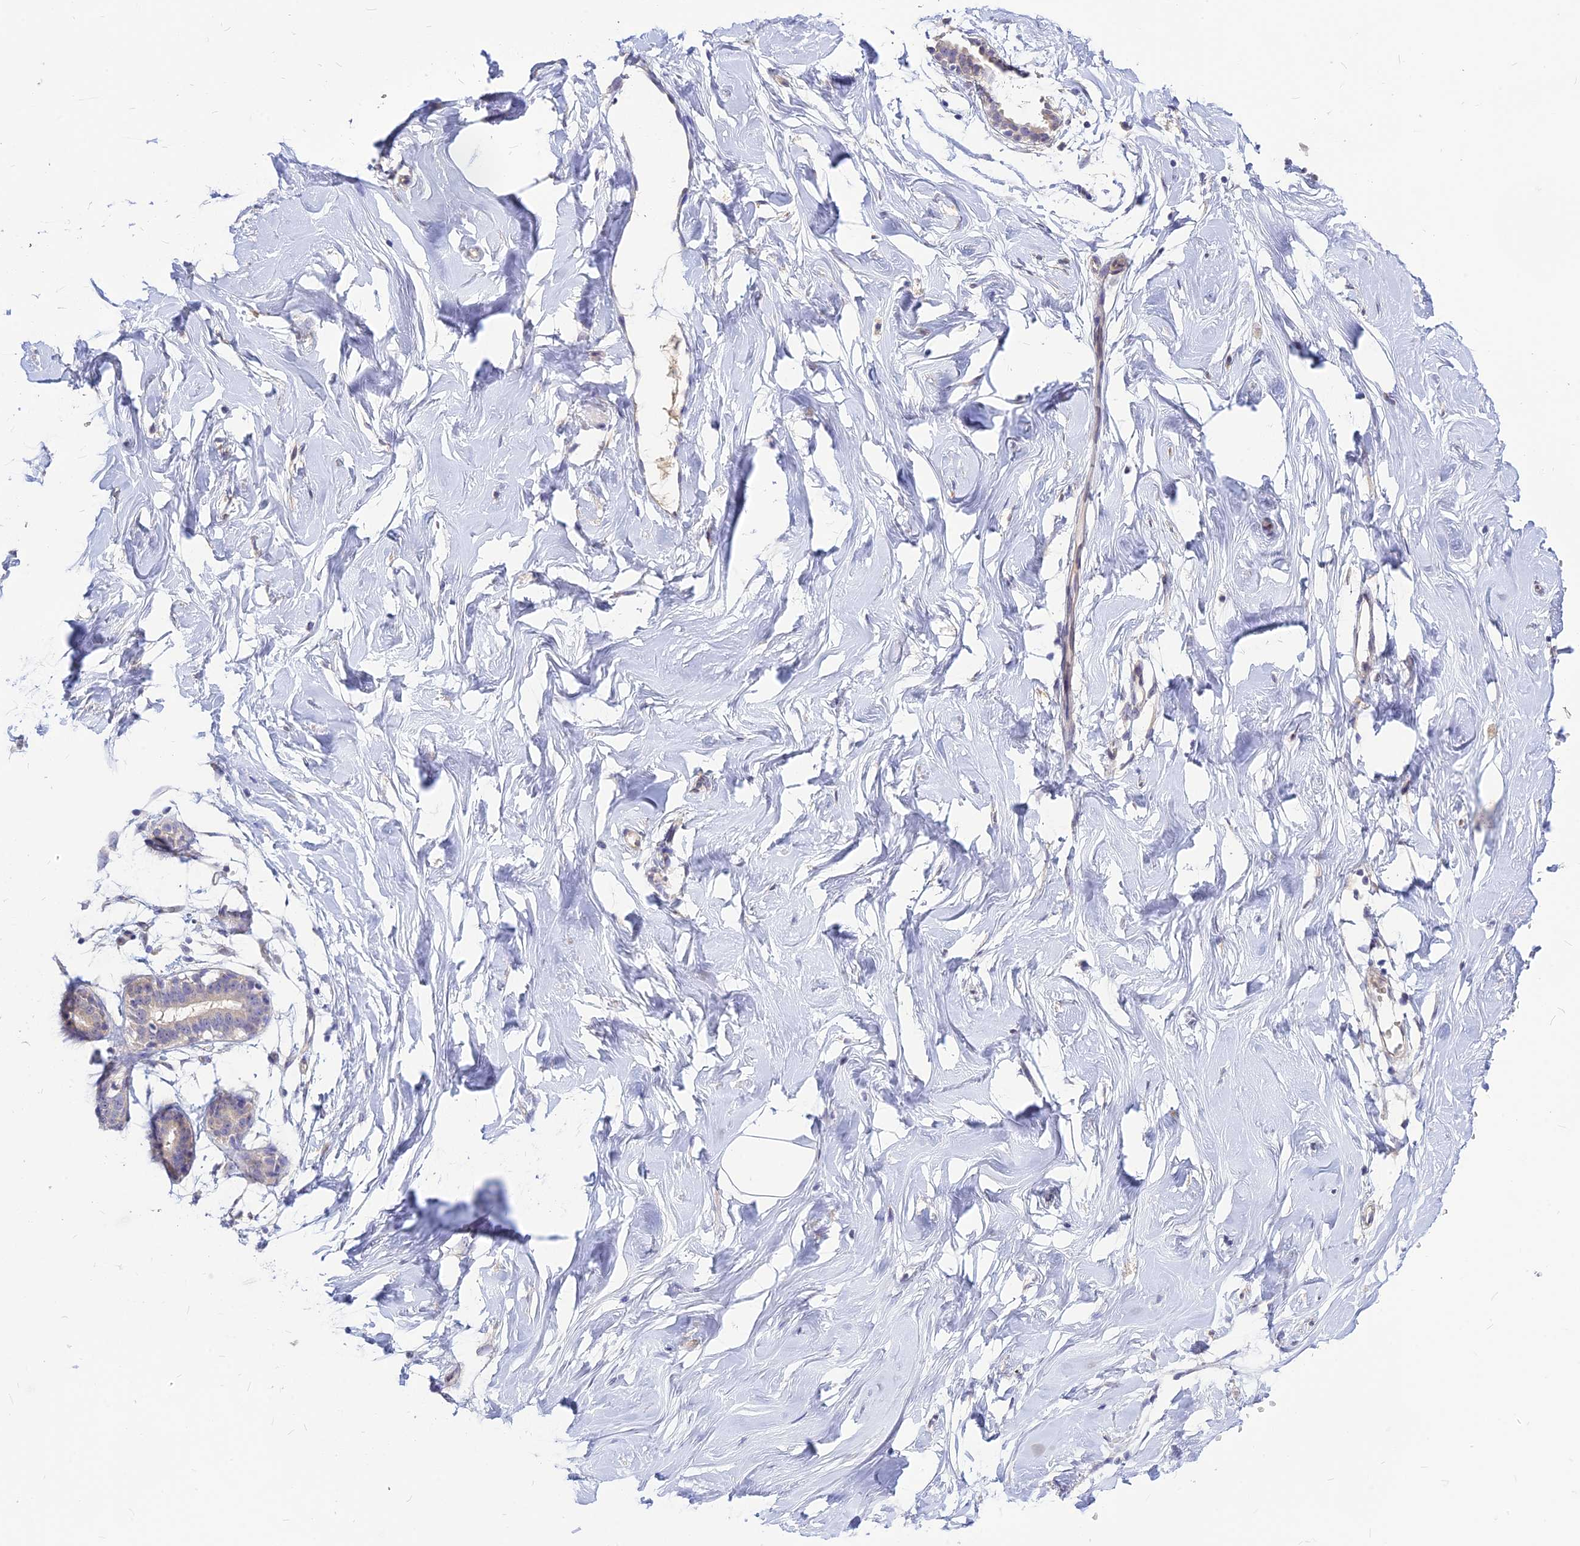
{"staining": {"intensity": "negative", "quantity": "none", "location": "none"}, "tissue": "breast", "cell_type": "Adipocytes", "image_type": "normal", "snomed": [{"axis": "morphology", "description": "Normal tissue, NOS"}, {"axis": "morphology", "description": "Adenoma, NOS"}, {"axis": "topography", "description": "Breast"}], "caption": "Micrograph shows no protein staining in adipocytes of benign breast.", "gene": "CZIB", "patient": {"sex": "female", "age": 23}}